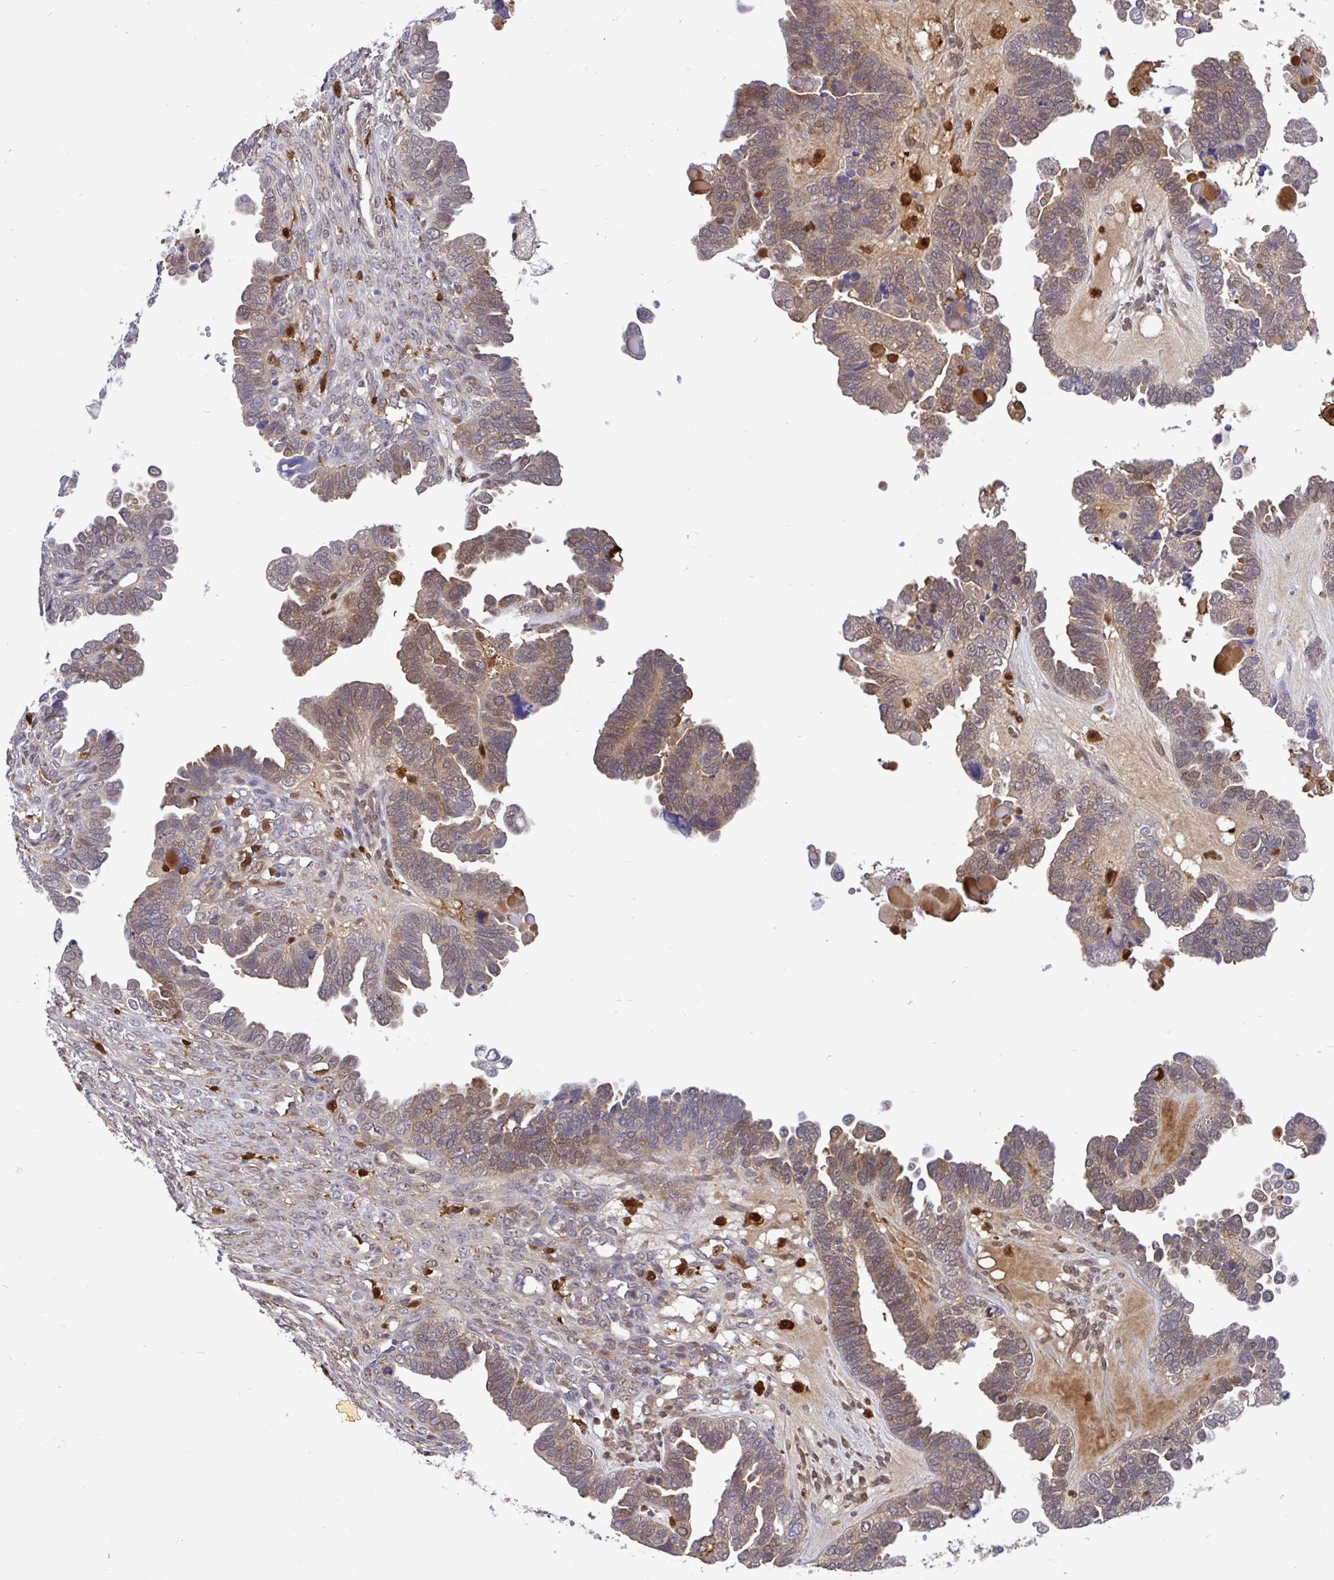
{"staining": {"intensity": "weak", "quantity": ">75%", "location": "cytoplasmic/membranous,nuclear"}, "tissue": "ovarian cancer", "cell_type": "Tumor cells", "image_type": "cancer", "snomed": [{"axis": "morphology", "description": "Cystadenocarcinoma, serous, NOS"}, {"axis": "topography", "description": "Ovary"}], "caption": "IHC (DAB (3,3'-diaminobenzidine)) staining of human ovarian cancer (serous cystadenocarcinoma) reveals weak cytoplasmic/membranous and nuclear protein positivity in approximately >75% of tumor cells.", "gene": "BLVRA", "patient": {"sex": "female", "age": 51}}